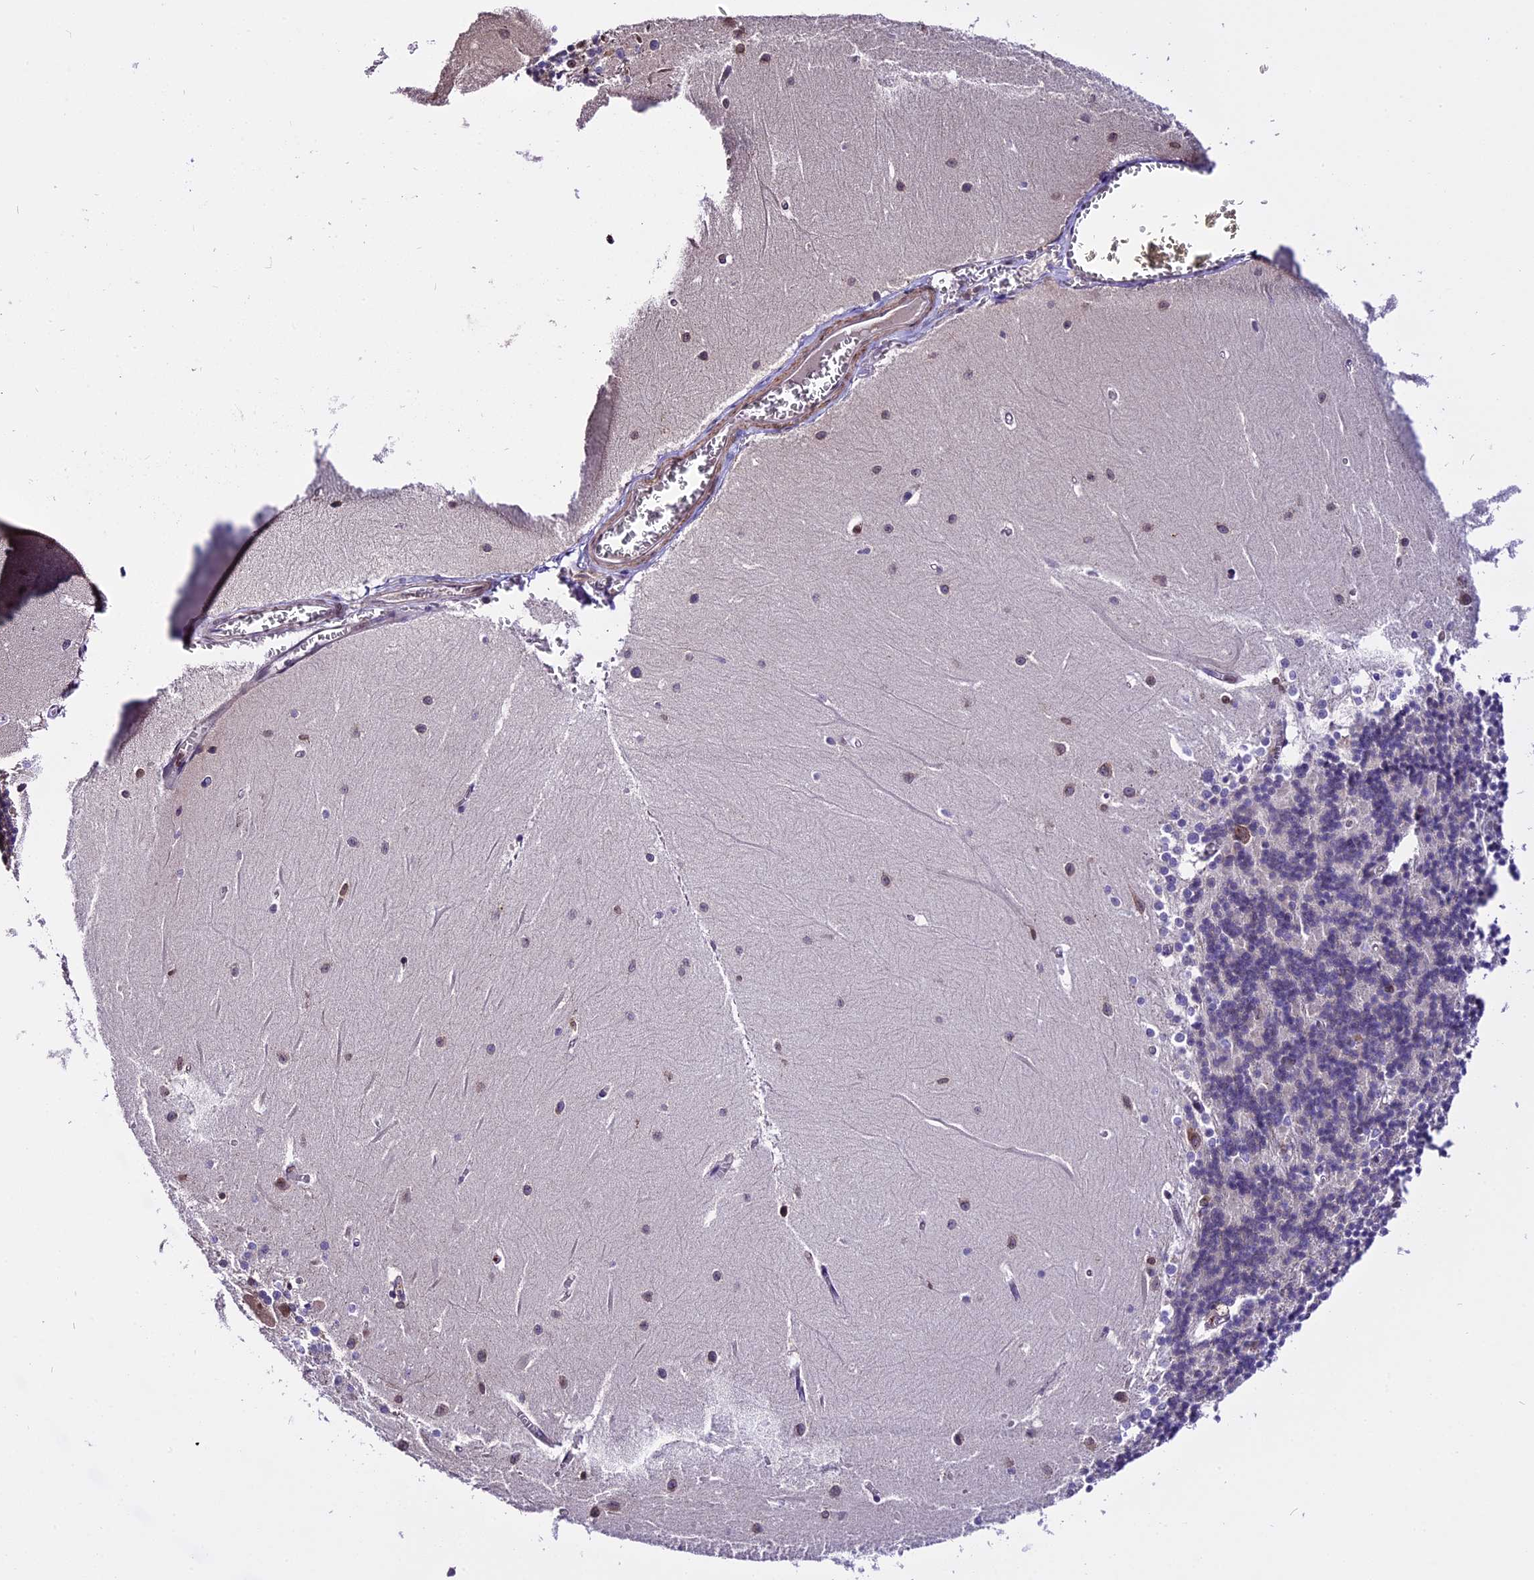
{"staining": {"intensity": "negative", "quantity": "none", "location": "none"}, "tissue": "cerebellum", "cell_type": "Cells in granular layer", "image_type": "normal", "snomed": [{"axis": "morphology", "description": "Normal tissue, NOS"}, {"axis": "topography", "description": "Cerebellum"}], "caption": "Photomicrograph shows no protein expression in cells in granular layer of normal cerebellum.", "gene": "HERPUD1", "patient": {"sex": "male", "age": 37}}